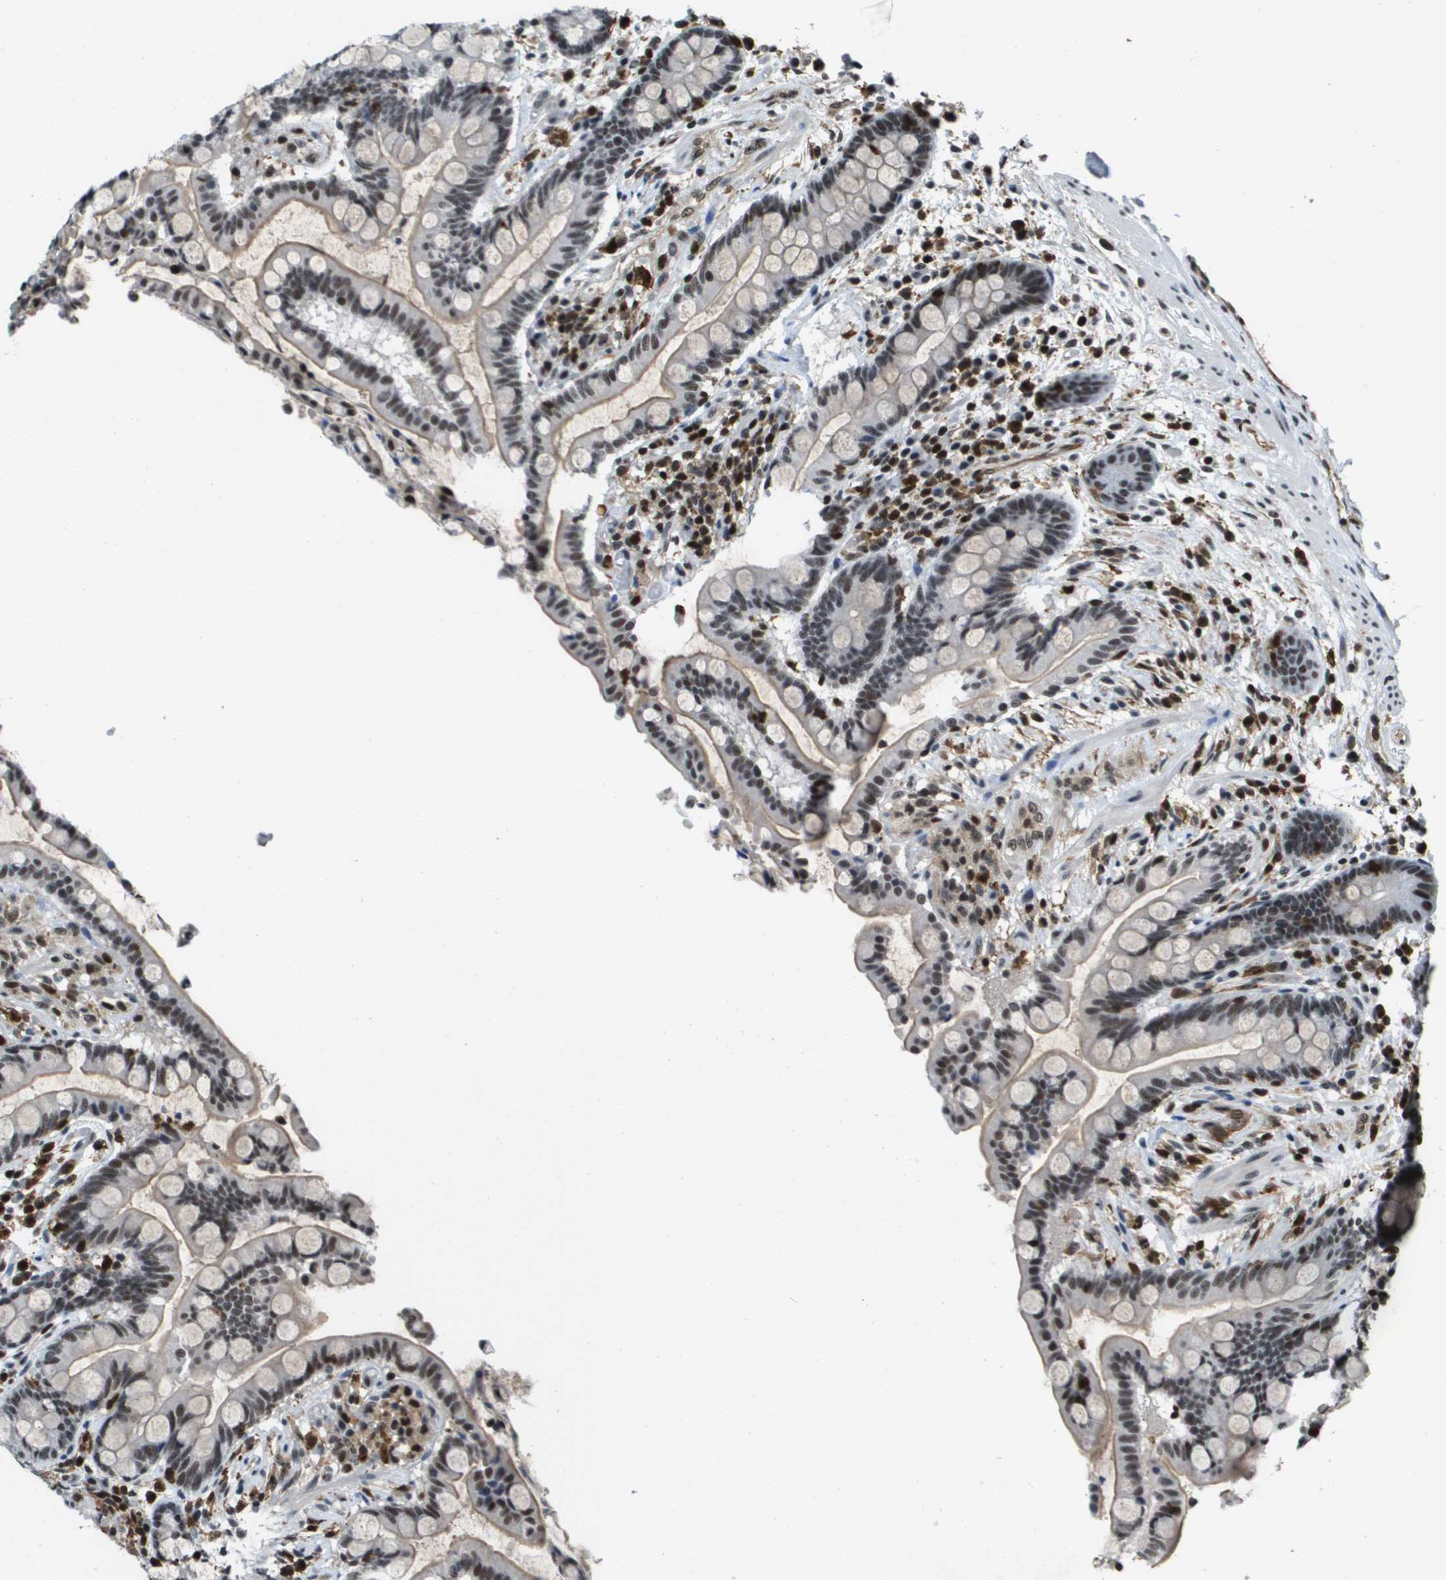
{"staining": {"intensity": "strong", "quantity": ">75%", "location": "nuclear"}, "tissue": "colon", "cell_type": "Endothelial cells", "image_type": "normal", "snomed": [{"axis": "morphology", "description": "Normal tissue, NOS"}, {"axis": "topography", "description": "Colon"}], "caption": "An IHC micrograph of normal tissue is shown. Protein staining in brown labels strong nuclear positivity in colon within endothelial cells. (DAB (3,3'-diaminobenzidine) IHC, brown staining for protein, blue staining for nuclei).", "gene": "EP400", "patient": {"sex": "male", "age": 73}}